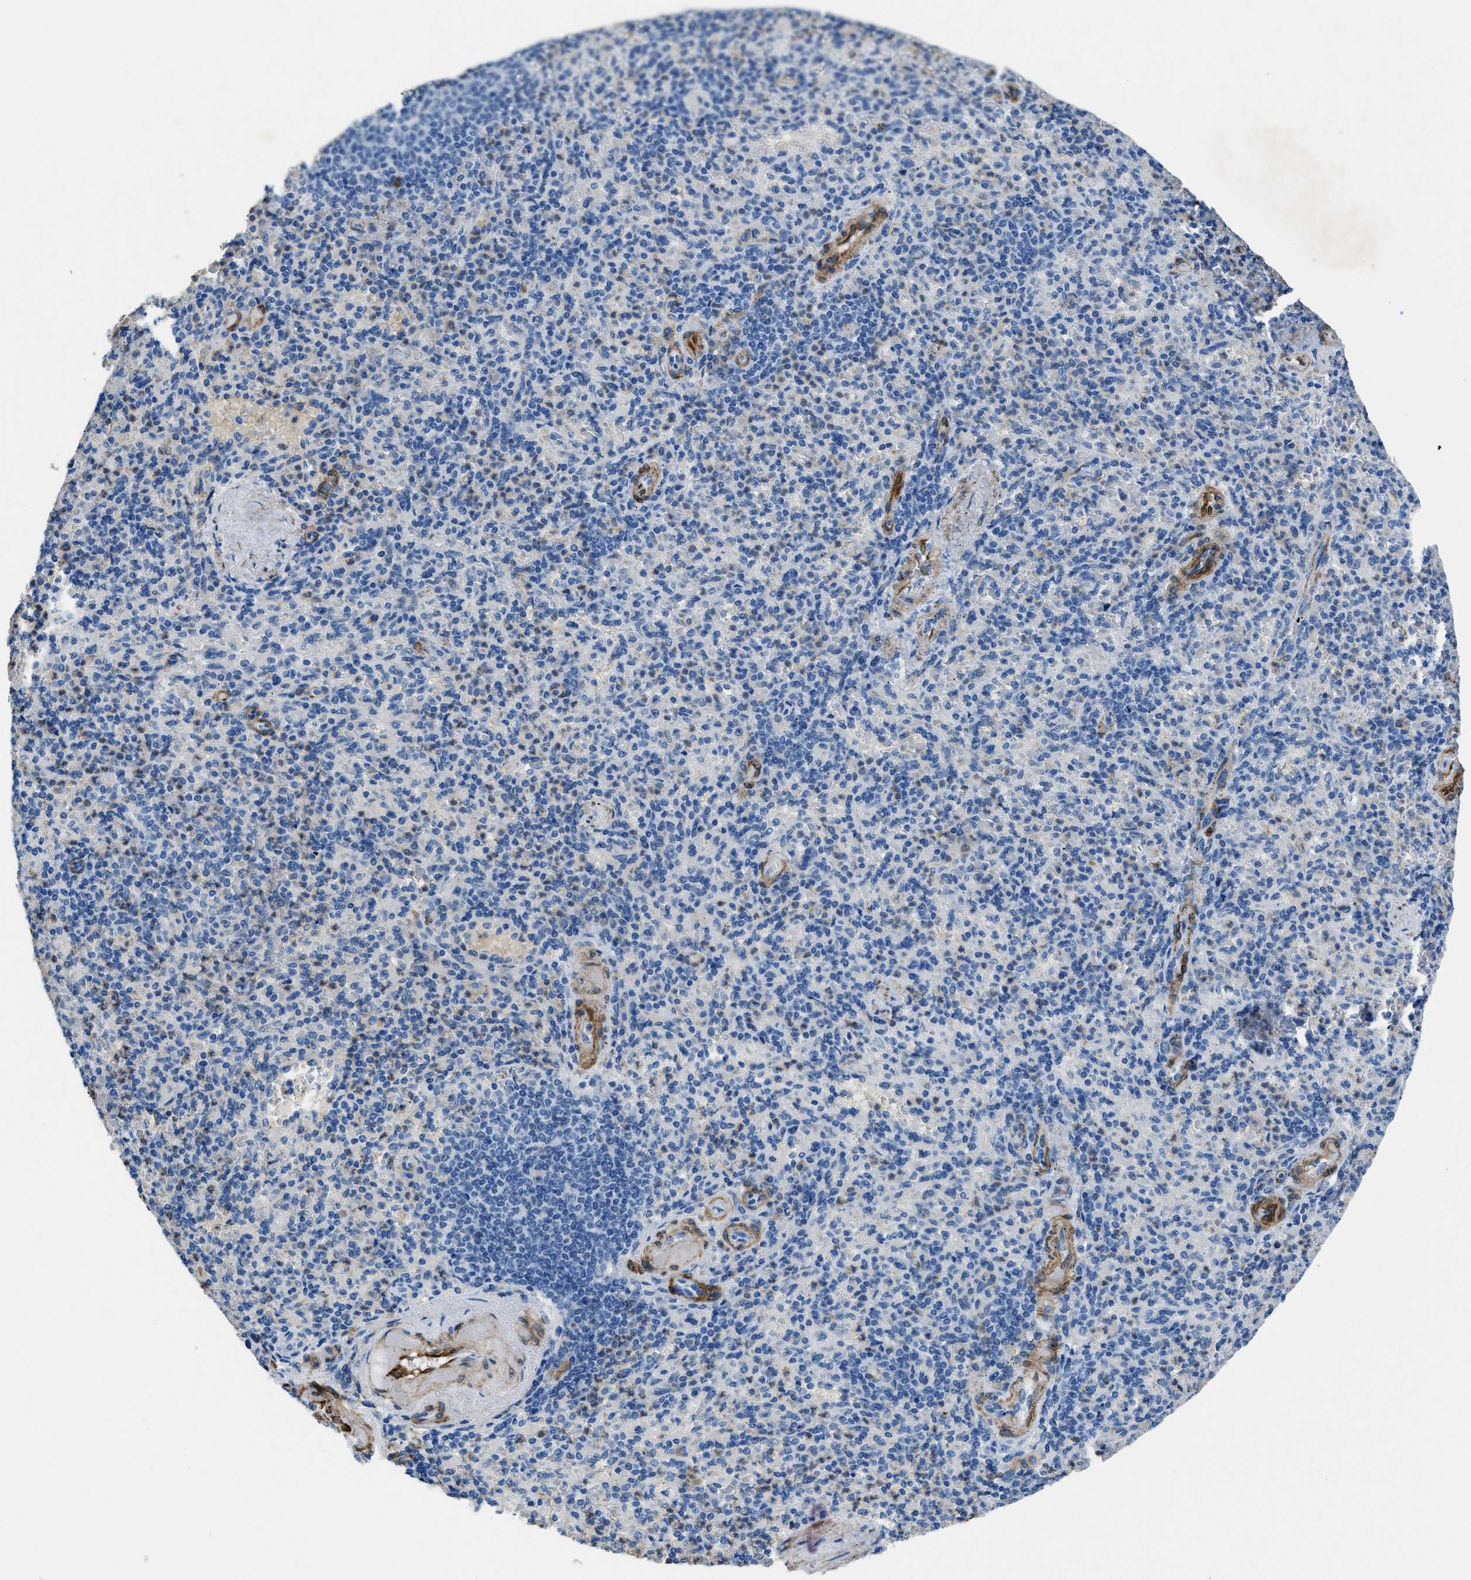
{"staining": {"intensity": "moderate", "quantity": "<25%", "location": "cytoplasmic/membranous"}, "tissue": "spleen", "cell_type": "Cells in red pulp", "image_type": "normal", "snomed": [{"axis": "morphology", "description": "Normal tissue, NOS"}, {"axis": "topography", "description": "Spleen"}], "caption": "A micrograph of human spleen stained for a protein demonstrates moderate cytoplasmic/membranous brown staining in cells in red pulp.", "gene": "SPEG", "patient": {"sex": "female", "age": 74}}